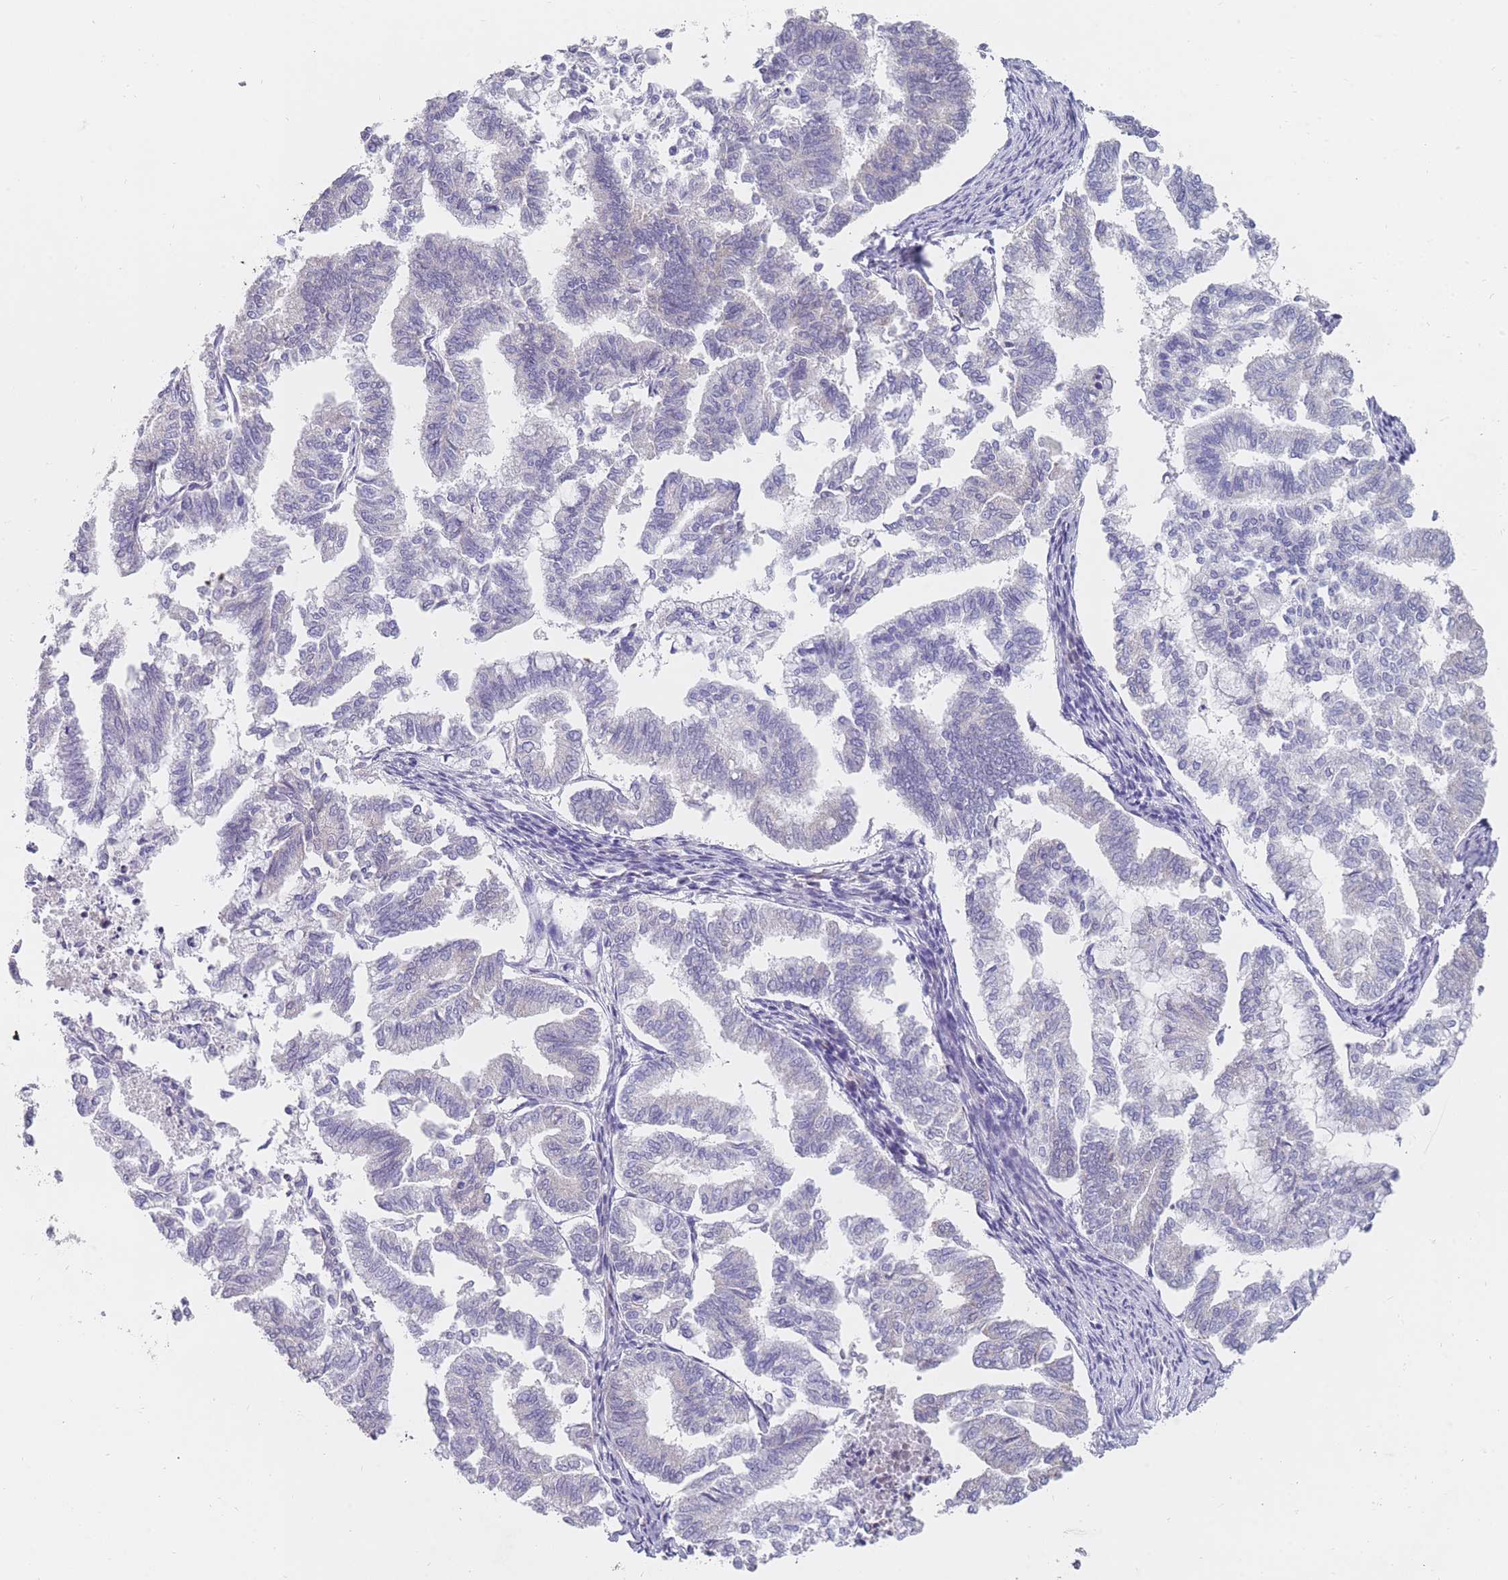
{"staining": {"intensity": "negative", "quantity": "none", "location": "none"}, "tissue": "endometrial cancer", "cell_type": "Tumor cells", "image_type": "cancer", "snomed": [{"axis": "morphology", "description": "Adenocarcinoma, NOS"}, {"axis": "topography", "description": "Endometrium"}], "caption": "A high-resolution photomicrograph shows immunohistochemistry (IHC) staining of endometrial adenocarcinoma, which reveals no significant staining in tumor cells.", "gene": "MRPS14", "patient": {"sex": "female", "age": 79}}